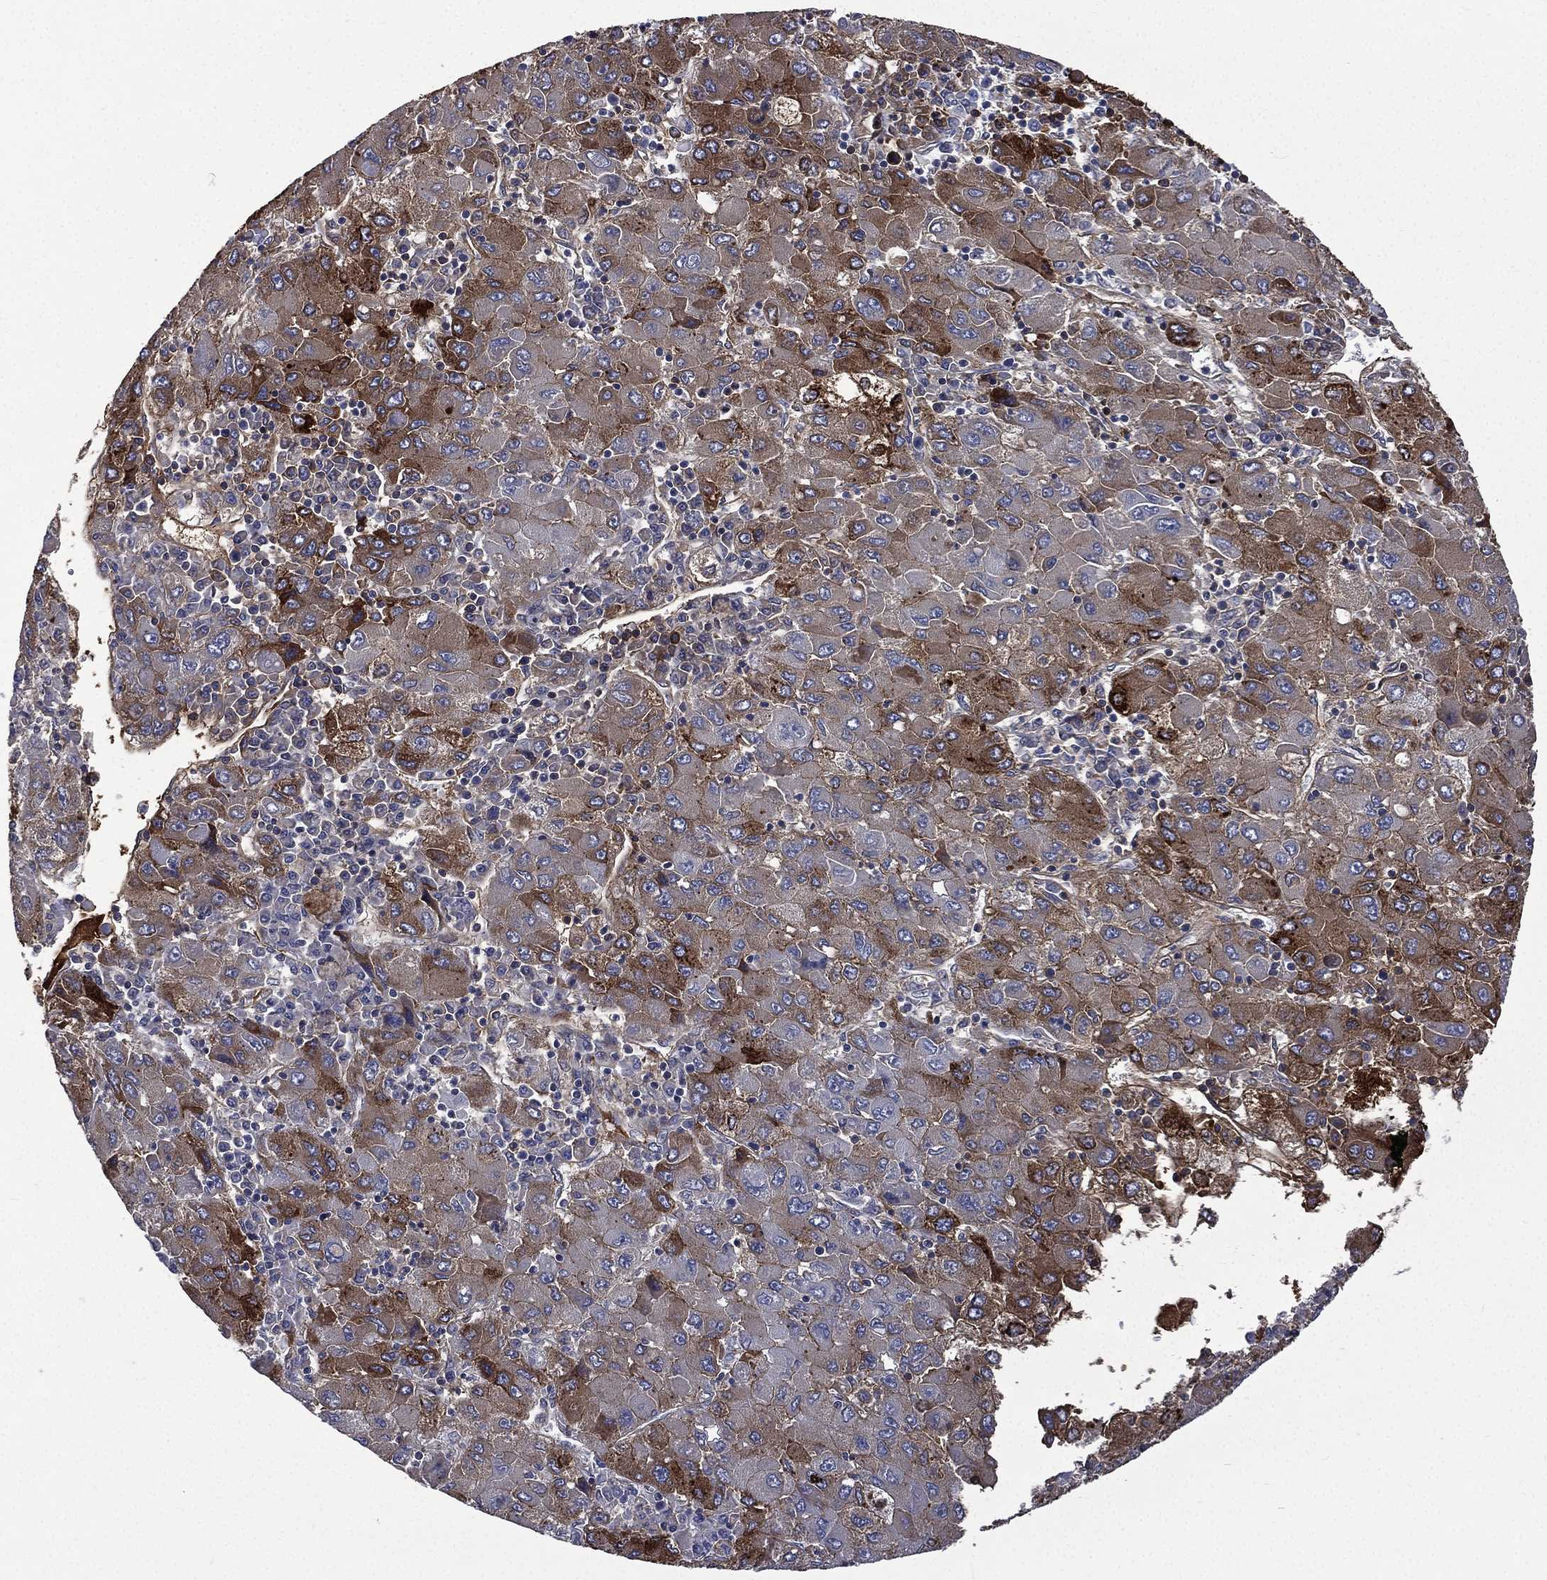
{"staining": {"intensity": "strong", "quantity": "<25%", "location": "cytoplasmic/membranous"}, "tissue": "liver cancer", "cell_type": "Tumor cells", "image_type": "cancer", "snomed": [{"axis": "morphology", "description": "Carcinoma, Hepatocellular, NOS"}, {"axis": "topography", "description": "Liver"}], "caption": "A micrograph showing strong cytoplasmic/membranous staining in approximately <25% of tumor cells in hepatocellular carcinoma (liver), as visualized by brown immunohistochemical staining.", "gene": "FGG", "patient": {"sex": "male", "age": 75}}